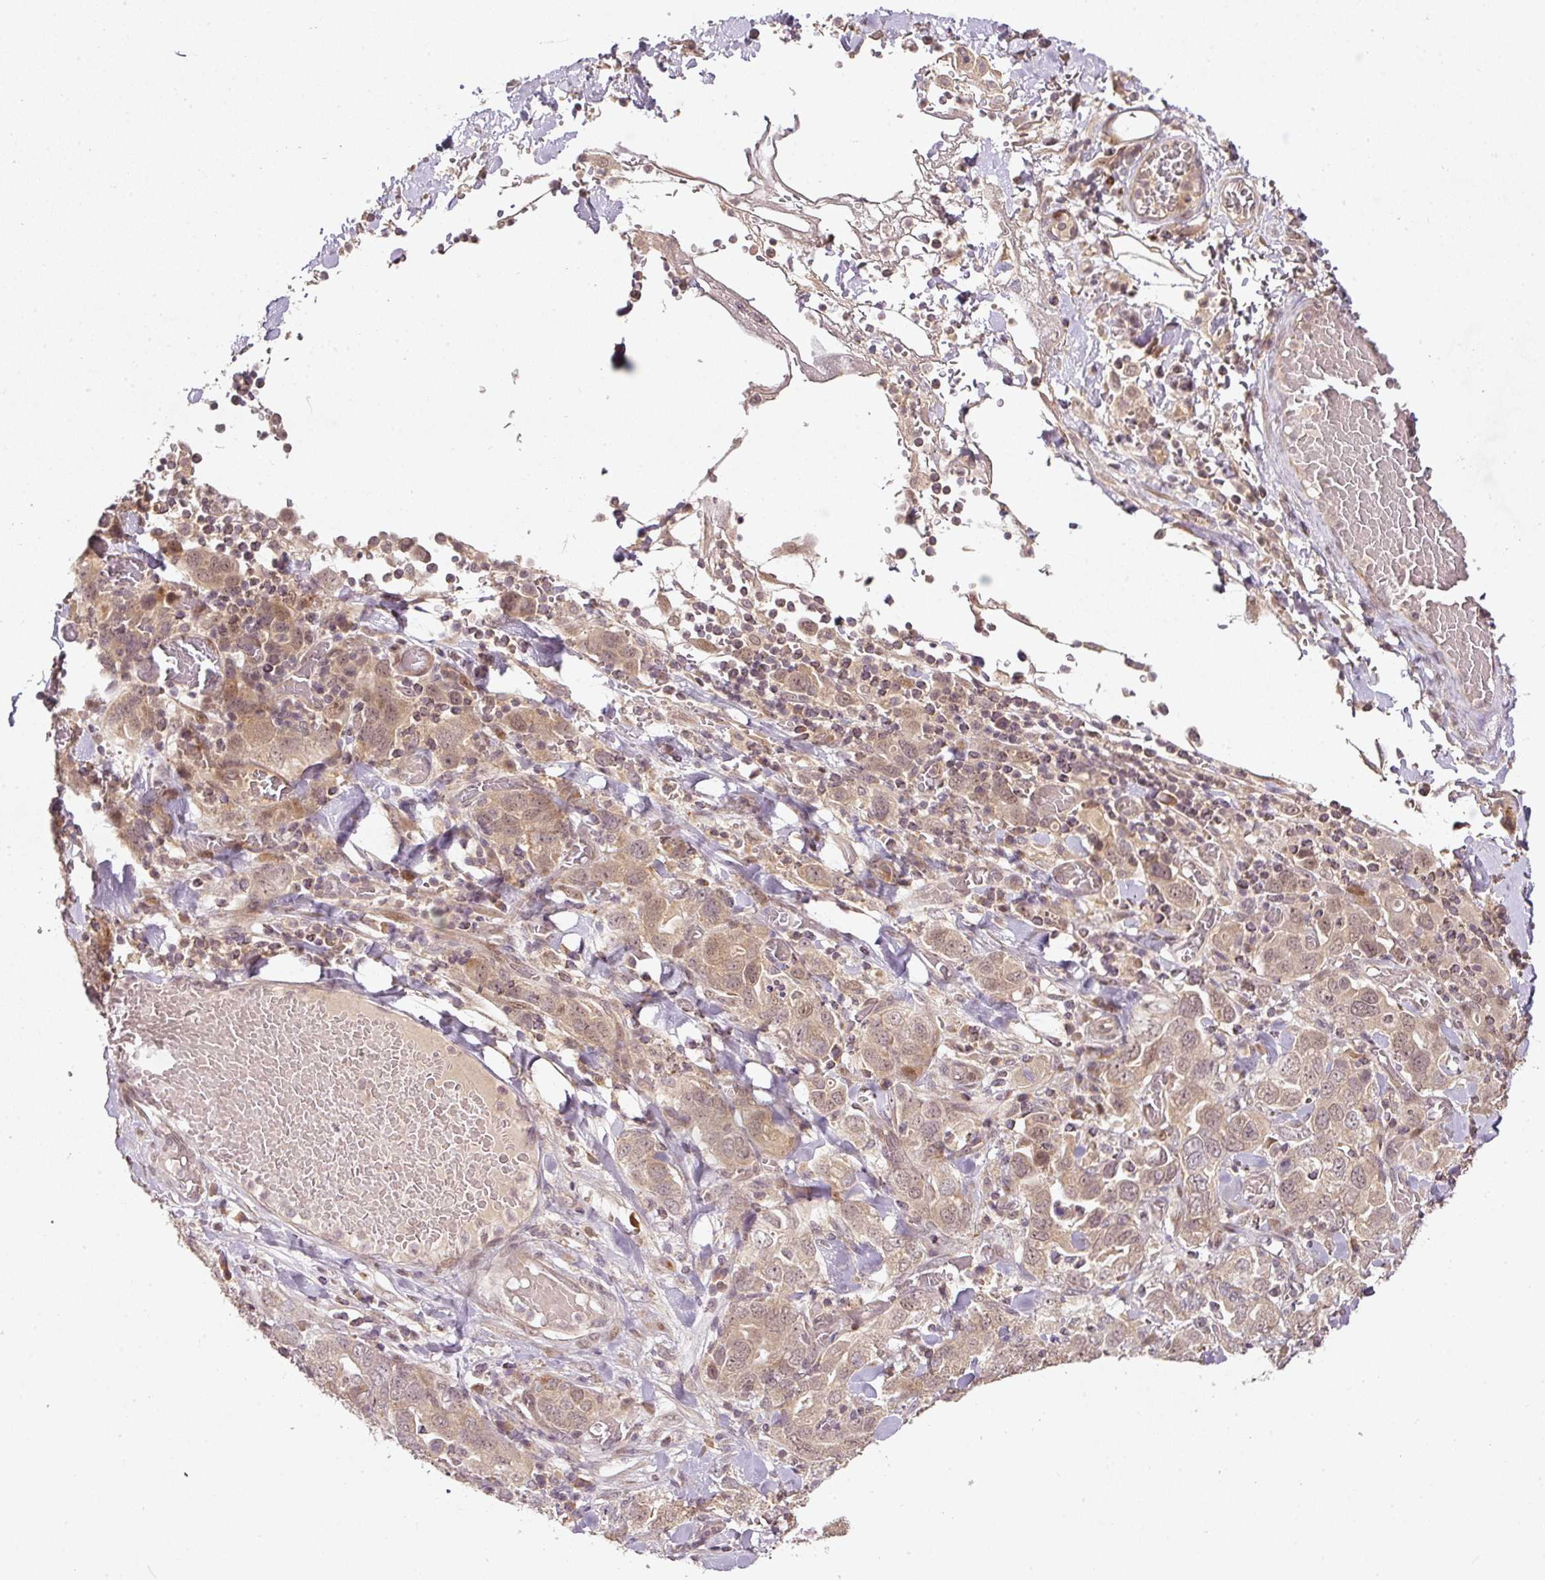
{"staining": {"intensity": "moderate", "quantity": ">75%", "location": "cytoplasmic/membranous,nuclear"}, "tissue": "stomach cancer", "cell_type": "Tumor cells", "image_type": "cancer", "snomed": [{"axis": "morphology", "description": "Adenocarcinoma, NOS"}, {"axis": "topography", "description": "Stomach, upper"}, {"axis": "topography", "description": "Stomach"}], "caption": "A high-resolution histopathology image shows IHC staining of stomach cancer (adenocarcinoma), which exhibits moderate cytoplasmic/membranous and nuclear positivity in about >75% of tumor cells.", "gene": "PCDHB1", "patient": {"sex": "male", "age": 62}}